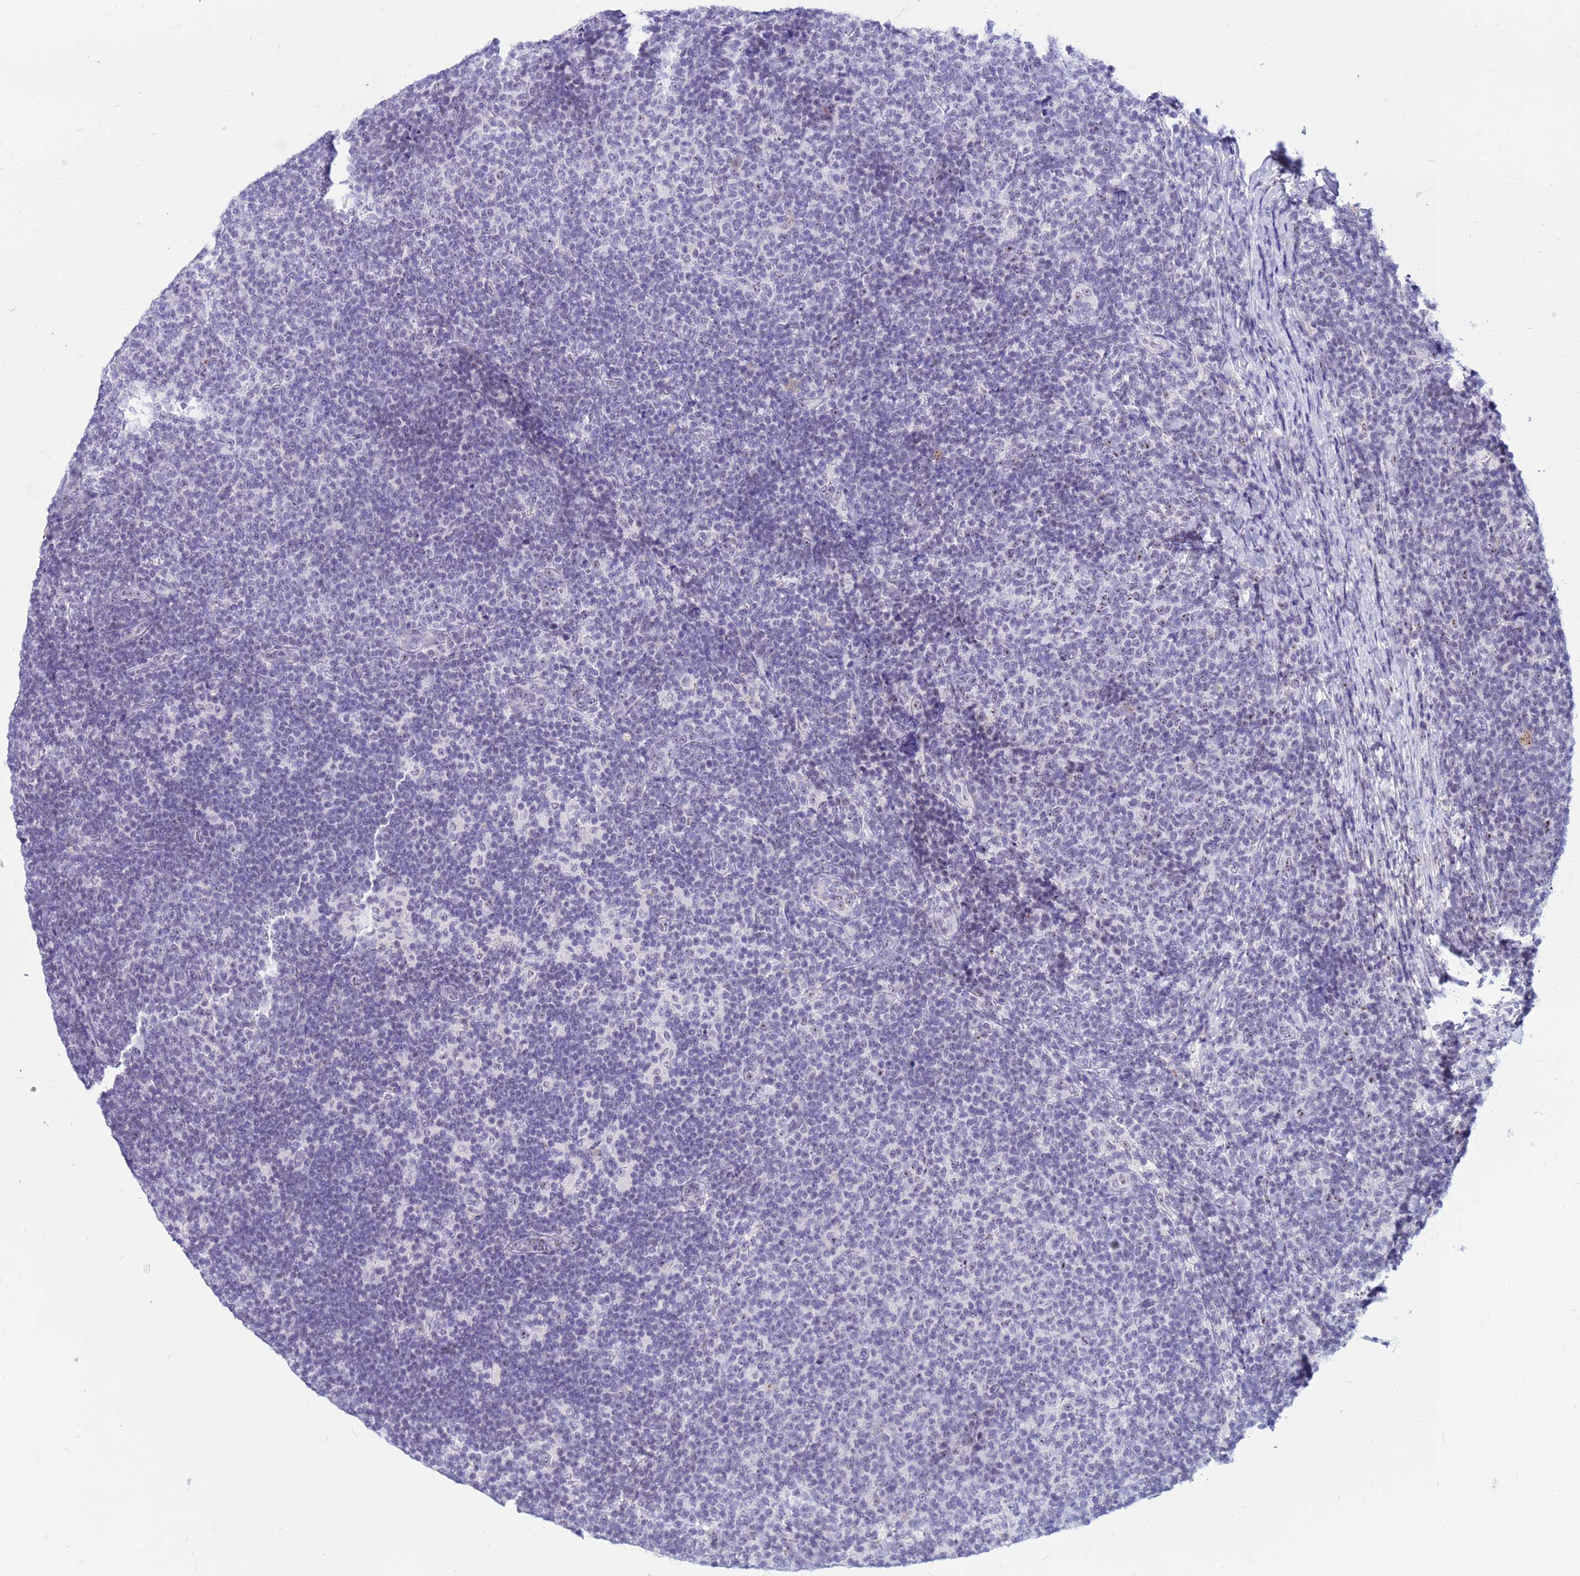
{"staining": {"intensity": "negative", "quantity": "none", "location": "none"}, "tissue": "lymphoma", "cell_type": "Tumor cells", "image_type": "cancer", "snomed": [{"axis": "morphology", "description": "Malignant lymphoma, non-Hodgkin's type, Low grade"}, {"axis": "topography", "description": "Lymph node"}], "caption": "DAB (3,3'-diaminobenzidine) immunohistochemical staining of low-grade malignant lymphoma, non-Hodgkin's type displays no significant expression in tumor cells.", "gene": "DMRTC2", "patient": {"sex": "male", "age": 66}}